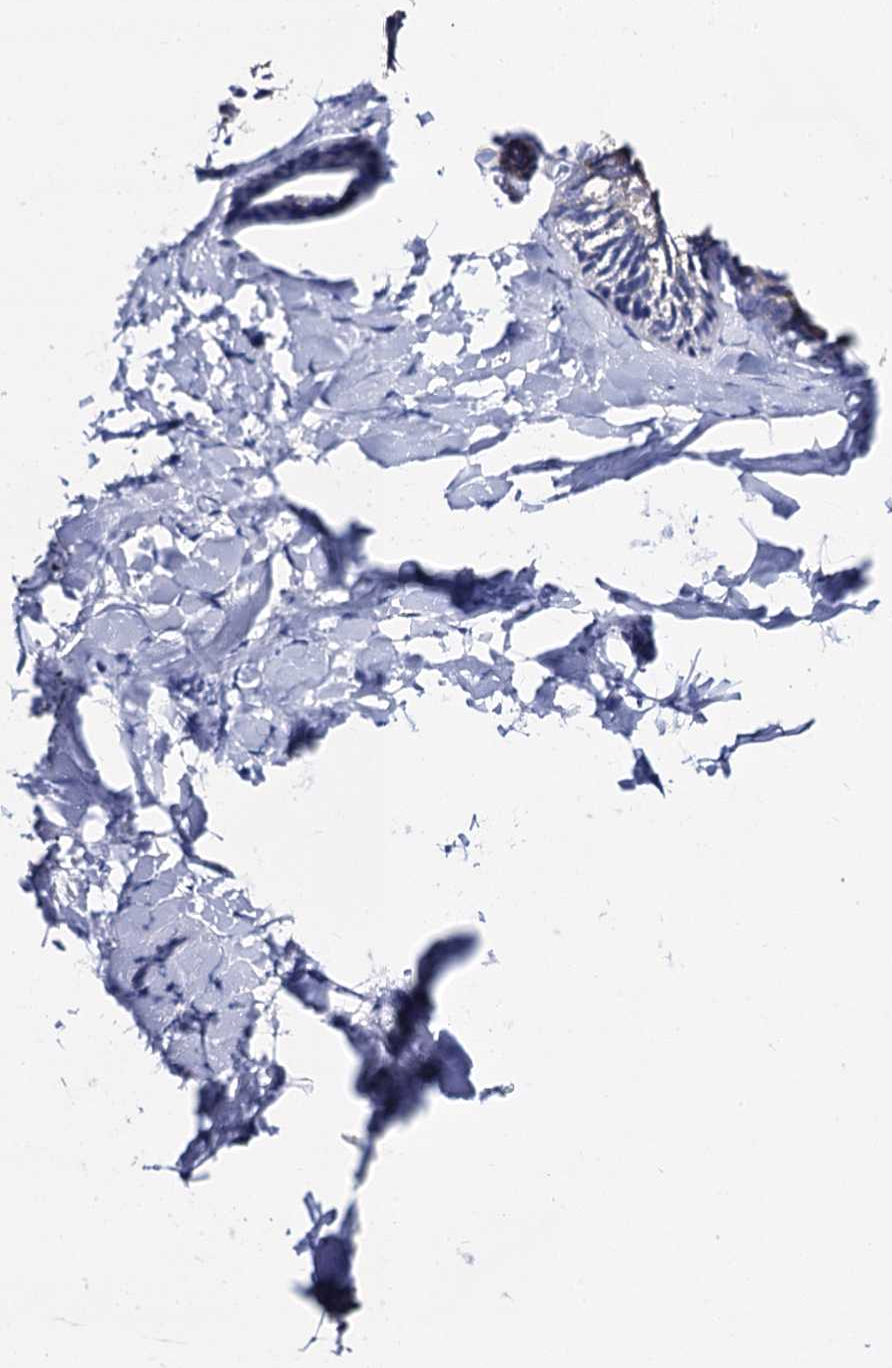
{"staining": {"intensity": "negative", "quantity": "none", "location": "none"}, "tissue": "adipose tissue", "cell_type": "Adipocytes", "image_type": "normal", "snomed": [{"axis": "morphology", "description": "Normal tissue, NOS"}, {"axis": "morphology", "description": "Fibrosis, NOS"}, {"axis": "topography", "description": "Breast"}, {"axis": "topography", "description": "Adipose tissue"}], "caption": "Immunohistochemical staining of benign human adipose tissue shows no significant expression in adipocytes.", "gene": "ACADSB", "patient": {"sex": "female", "age": 39}}